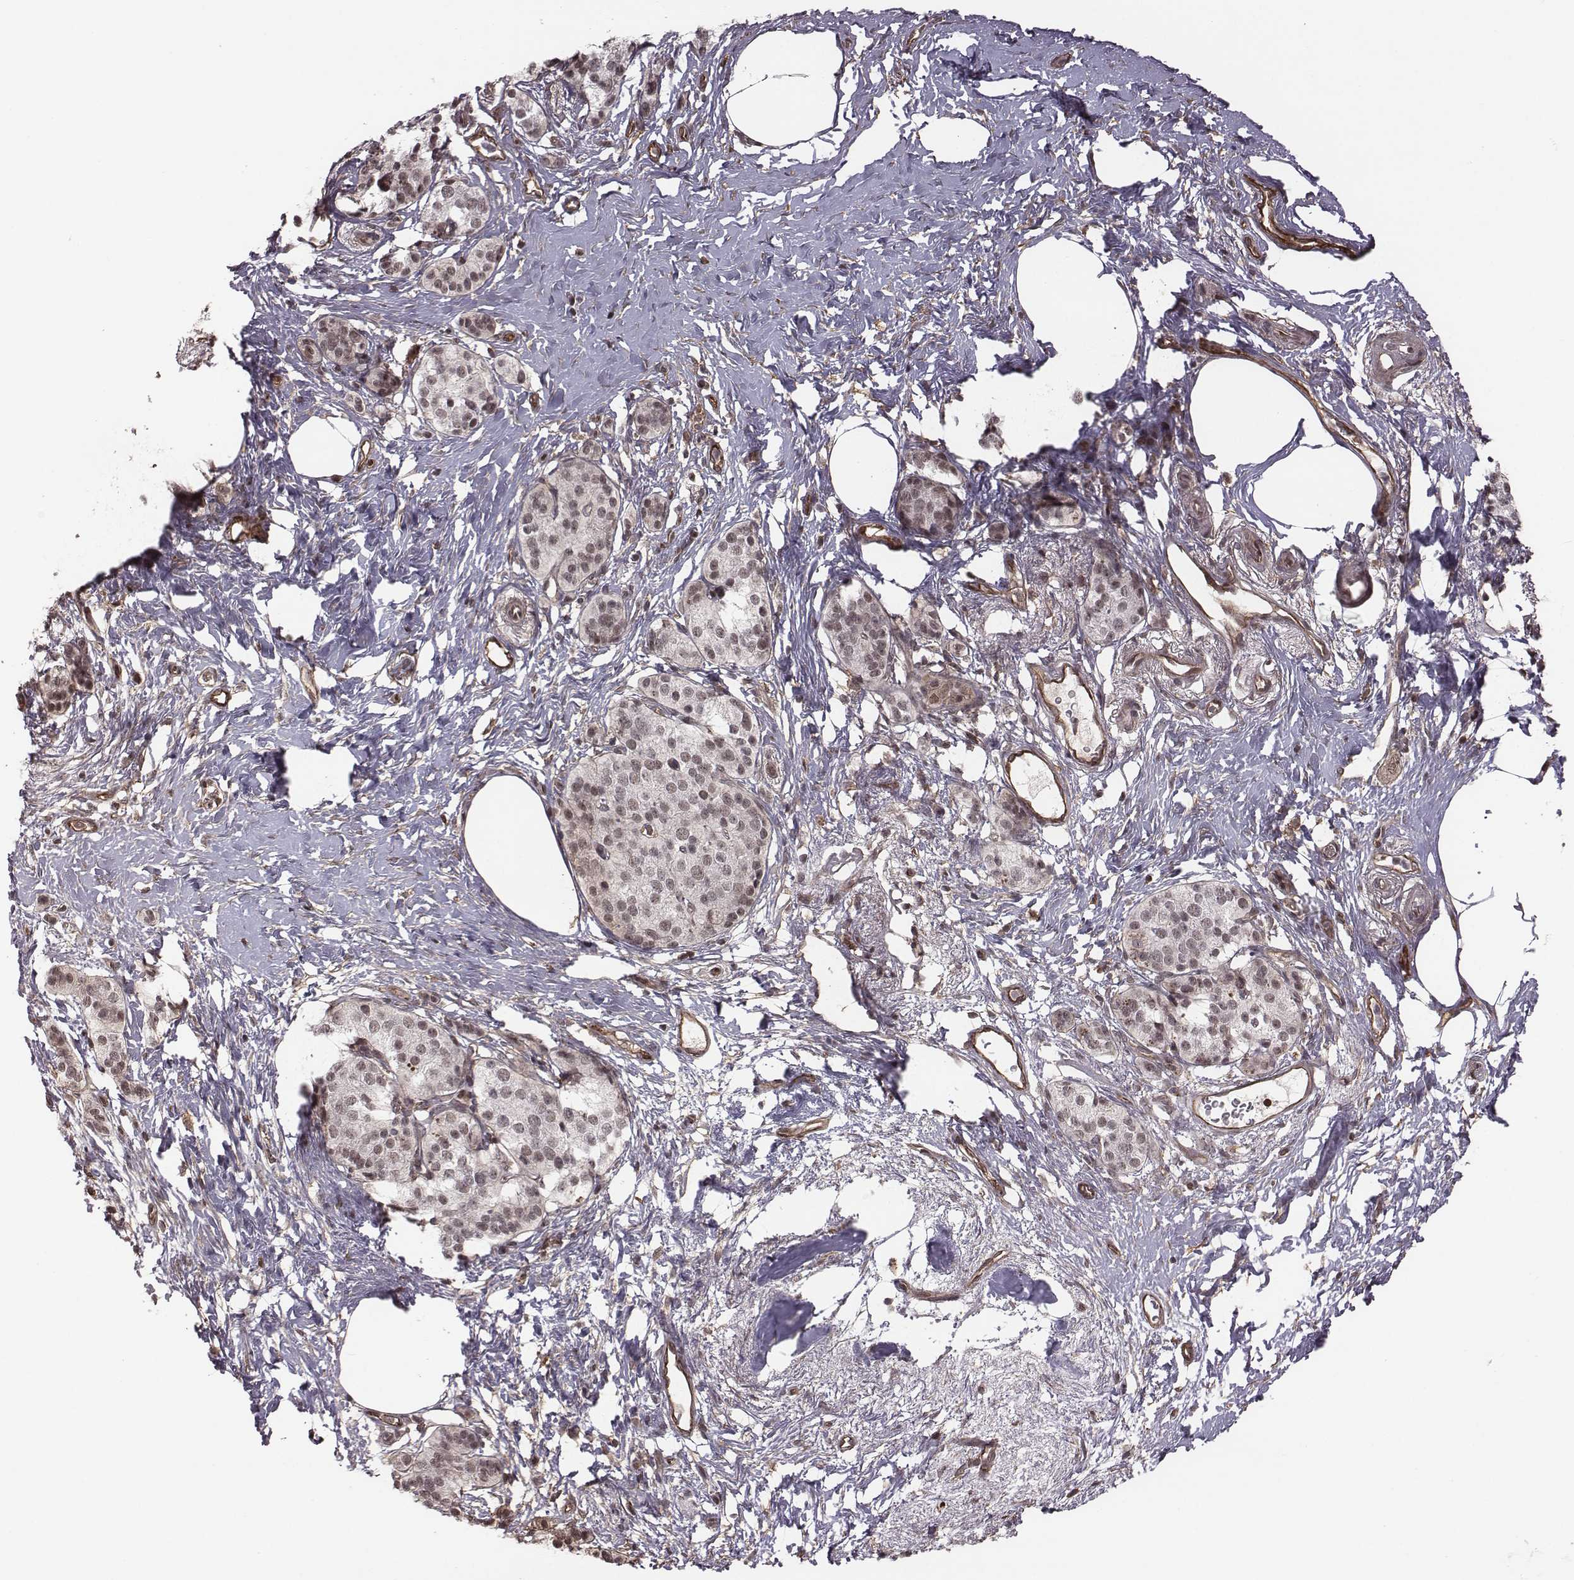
{"staining": {"intensity": "negative", "quantity": "none", "location": "none"}, "tissue": "pancreatic cancer", "cell_type": "Tumor cells", "image_type": "cancer", "snomed": [{"axis": "morphology", "description": "Adenocarcinoma, NOS"}, {"axis": "topography", "description": "Pancreas"}], "caption": "DAB immunohistochemical staining of human adenocarcinoma (pancreatic) reveals no significant positivity in tumor cells.", "gene": "RPL3", "patient": {"sex": "female", "age": 72}}